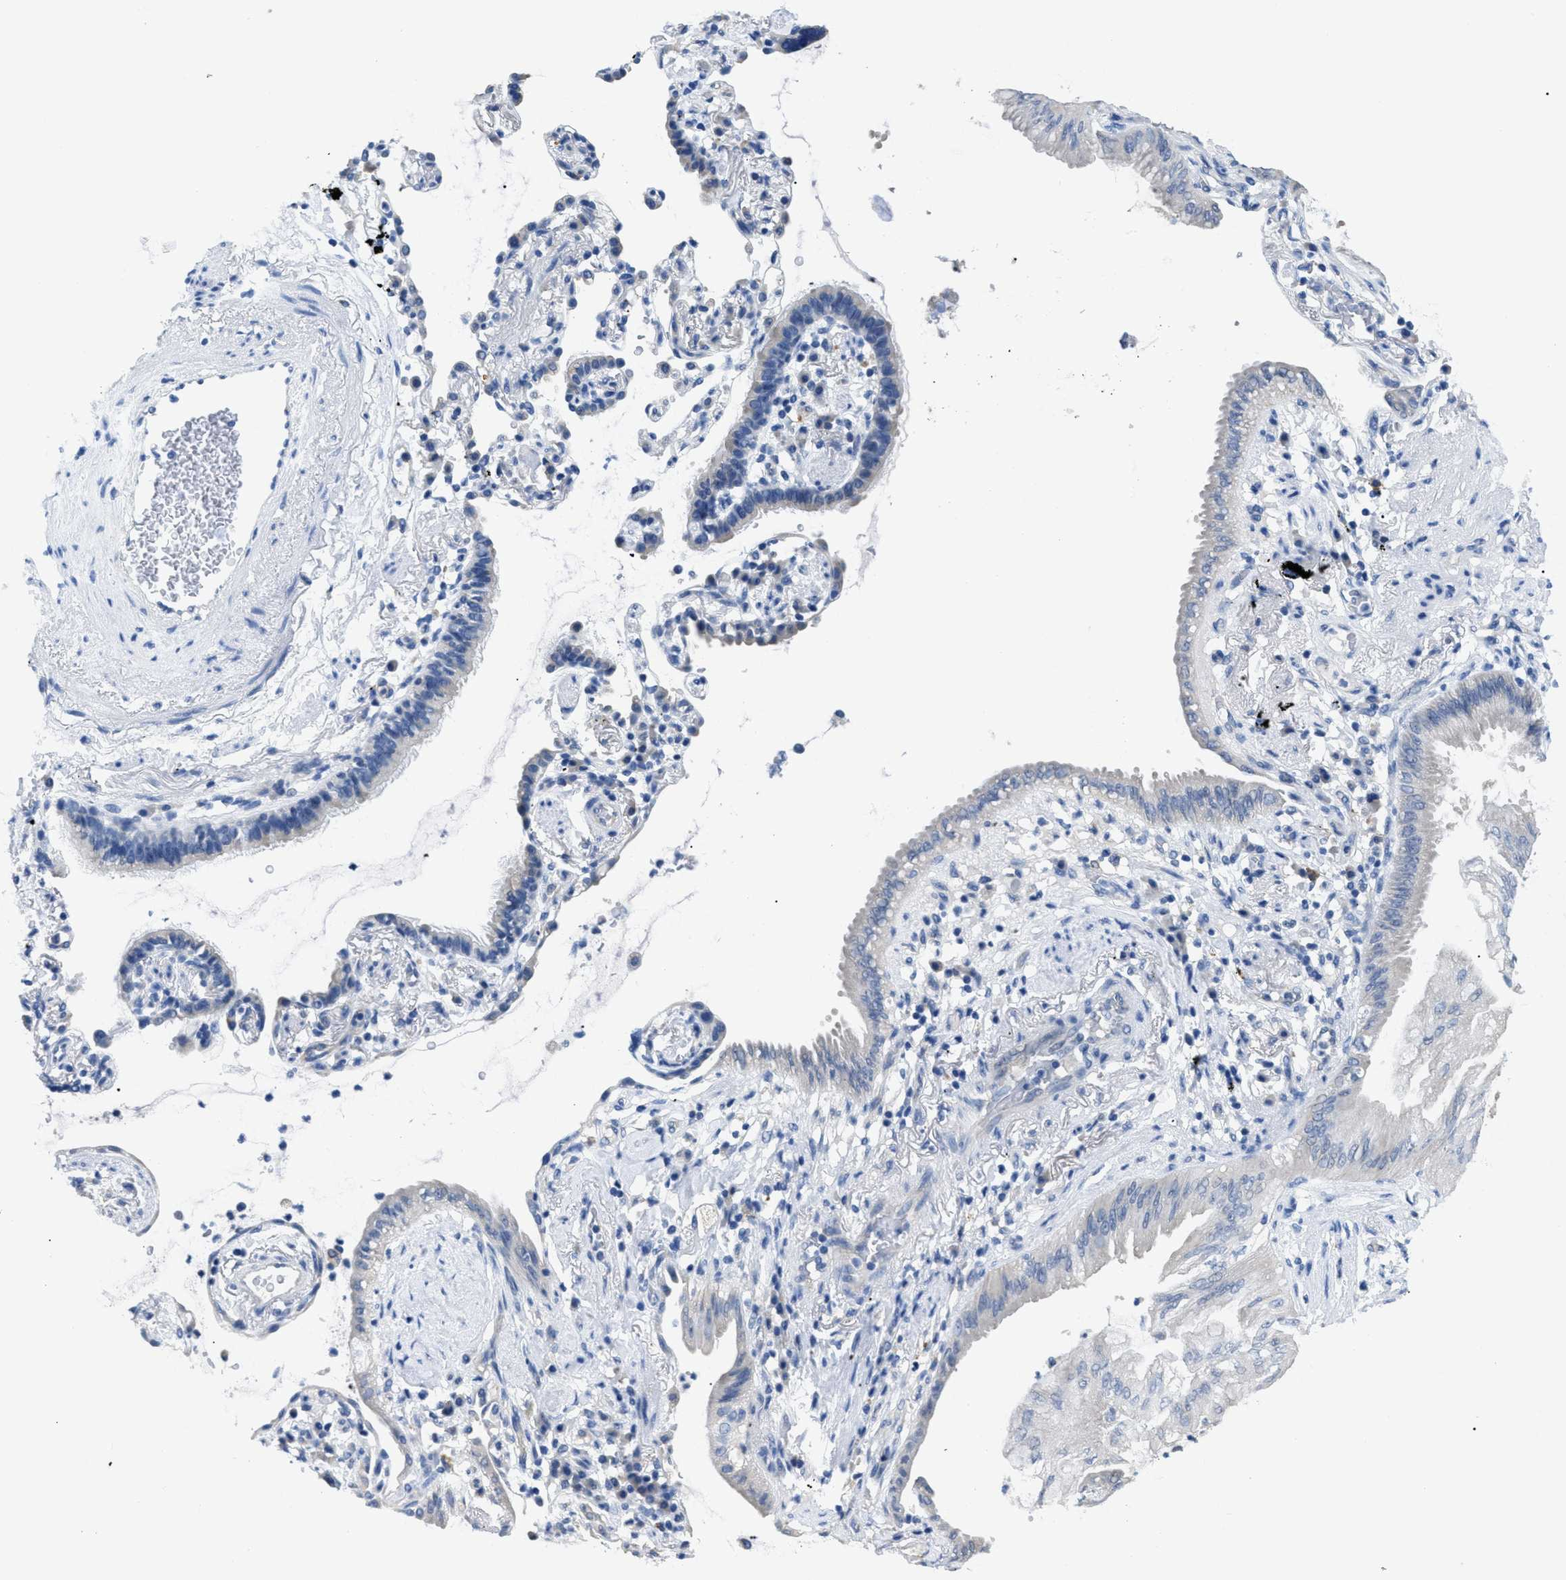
{"staining": {"intensity": "negative", "quantity": "none", "location": "none"}, "tissue": "lung cancer", "cell_type": "Tumor cells", "image_type": "cancer", "snomed": [{"axis": "morphology", "description": "Normal tissue, NOS"}, {"axis": "morphology", "description": "Adenocarcinoma, NOS"}, {"axis": "topography", "description": "Bronchus"}, {"axis": "topography", "description": "Lung"}], "caption": "There is no significant positivity in tumor cells of lung cancer (adenocarcinoma).", "gene": "APOBEC2", "patient": {"sex": "female", "age": 70}}